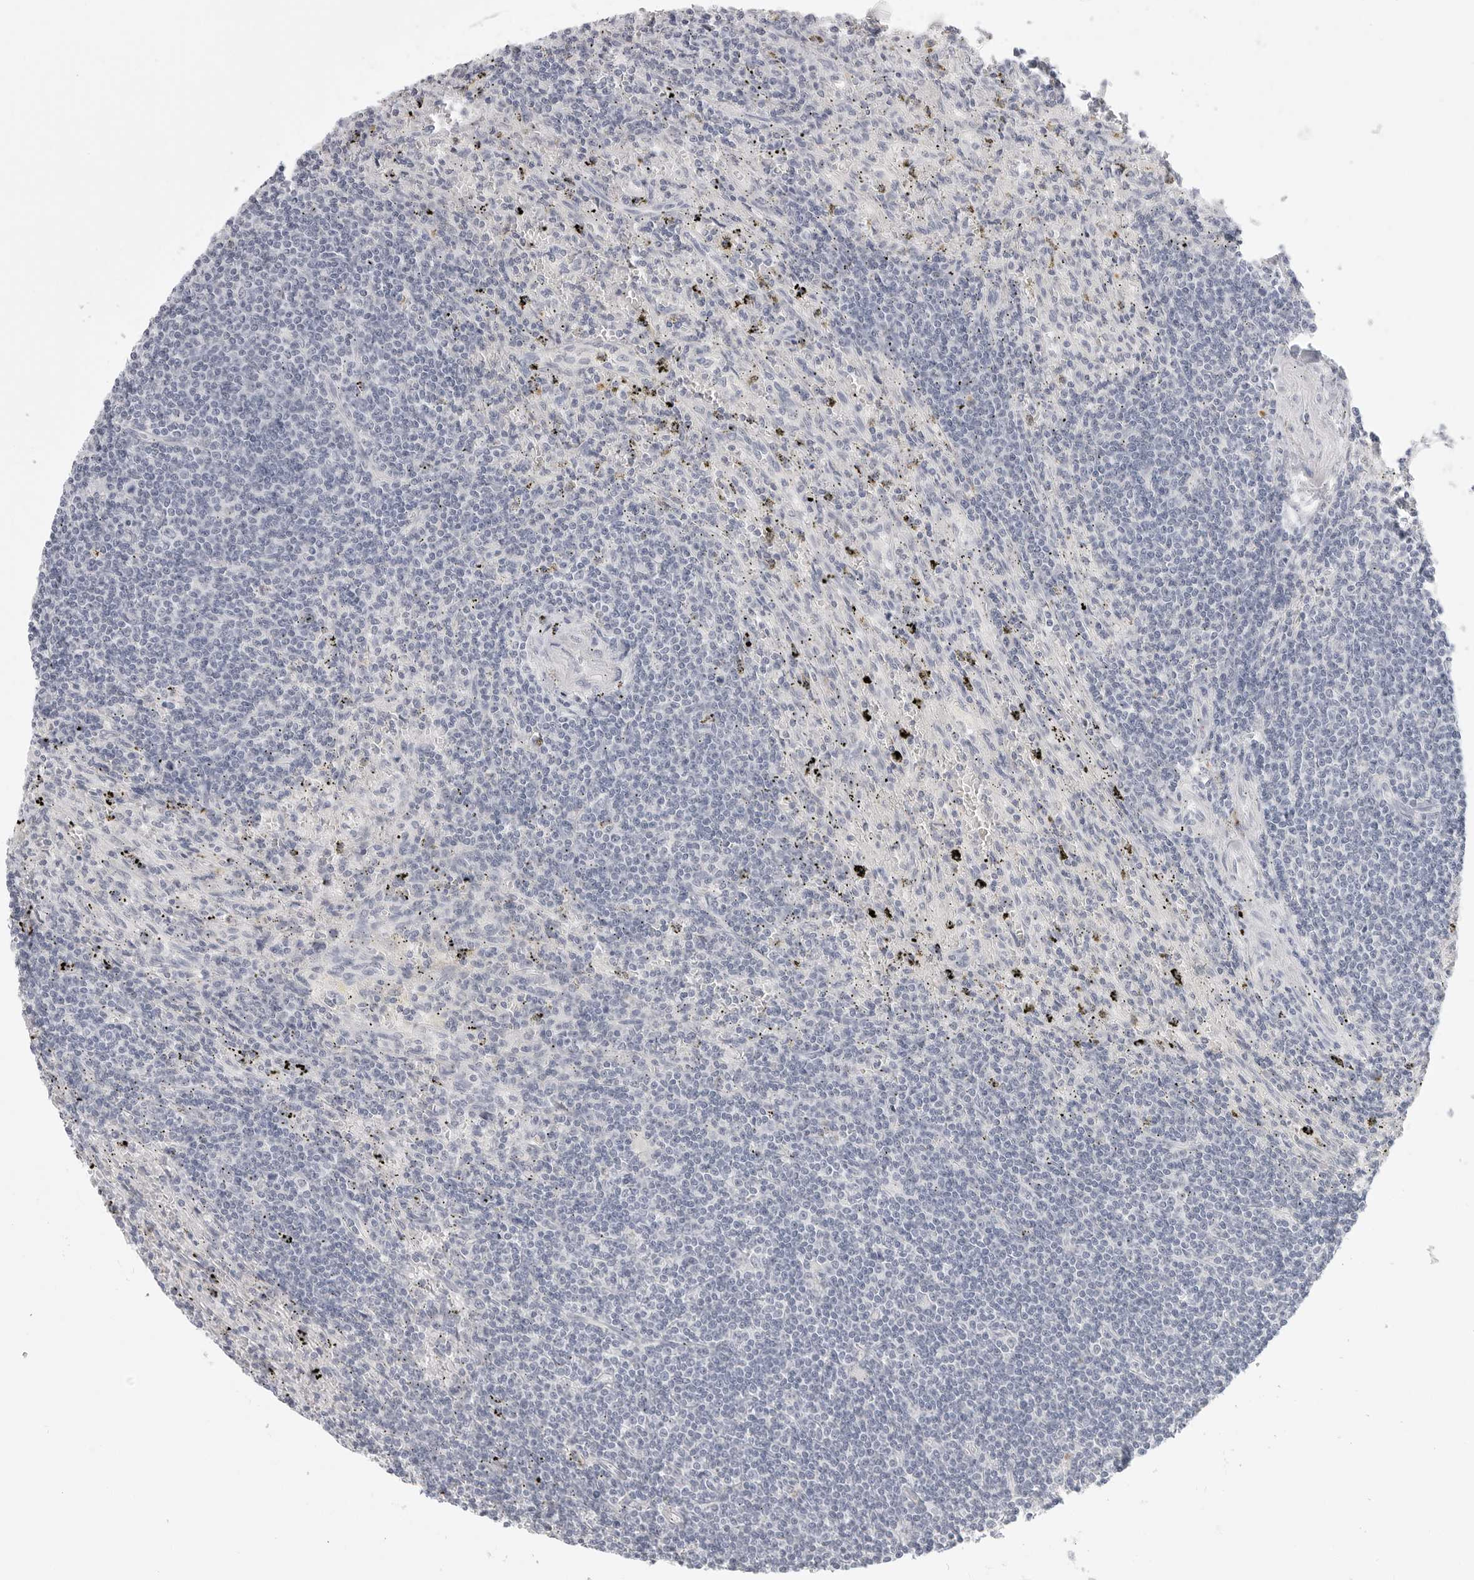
{"staining": {"intensity": "negative", "quantity": "none", "location": "none"}, "tissue": "lymphoma", "cell_type": "Tumor cells", "image_type": "cancer", "snomed": [{"axis": "morphology", "description": "Malignant lymphoma, non-Hodgkin's type, Low grade"}, {"axis": "topography", "description": "Spleen"}], "caption": "Image shows no significant protein expression in tumor cells of lymphoma.", "gene": "HMGCS2", "patient": {"sex": "male", "age": 76}}